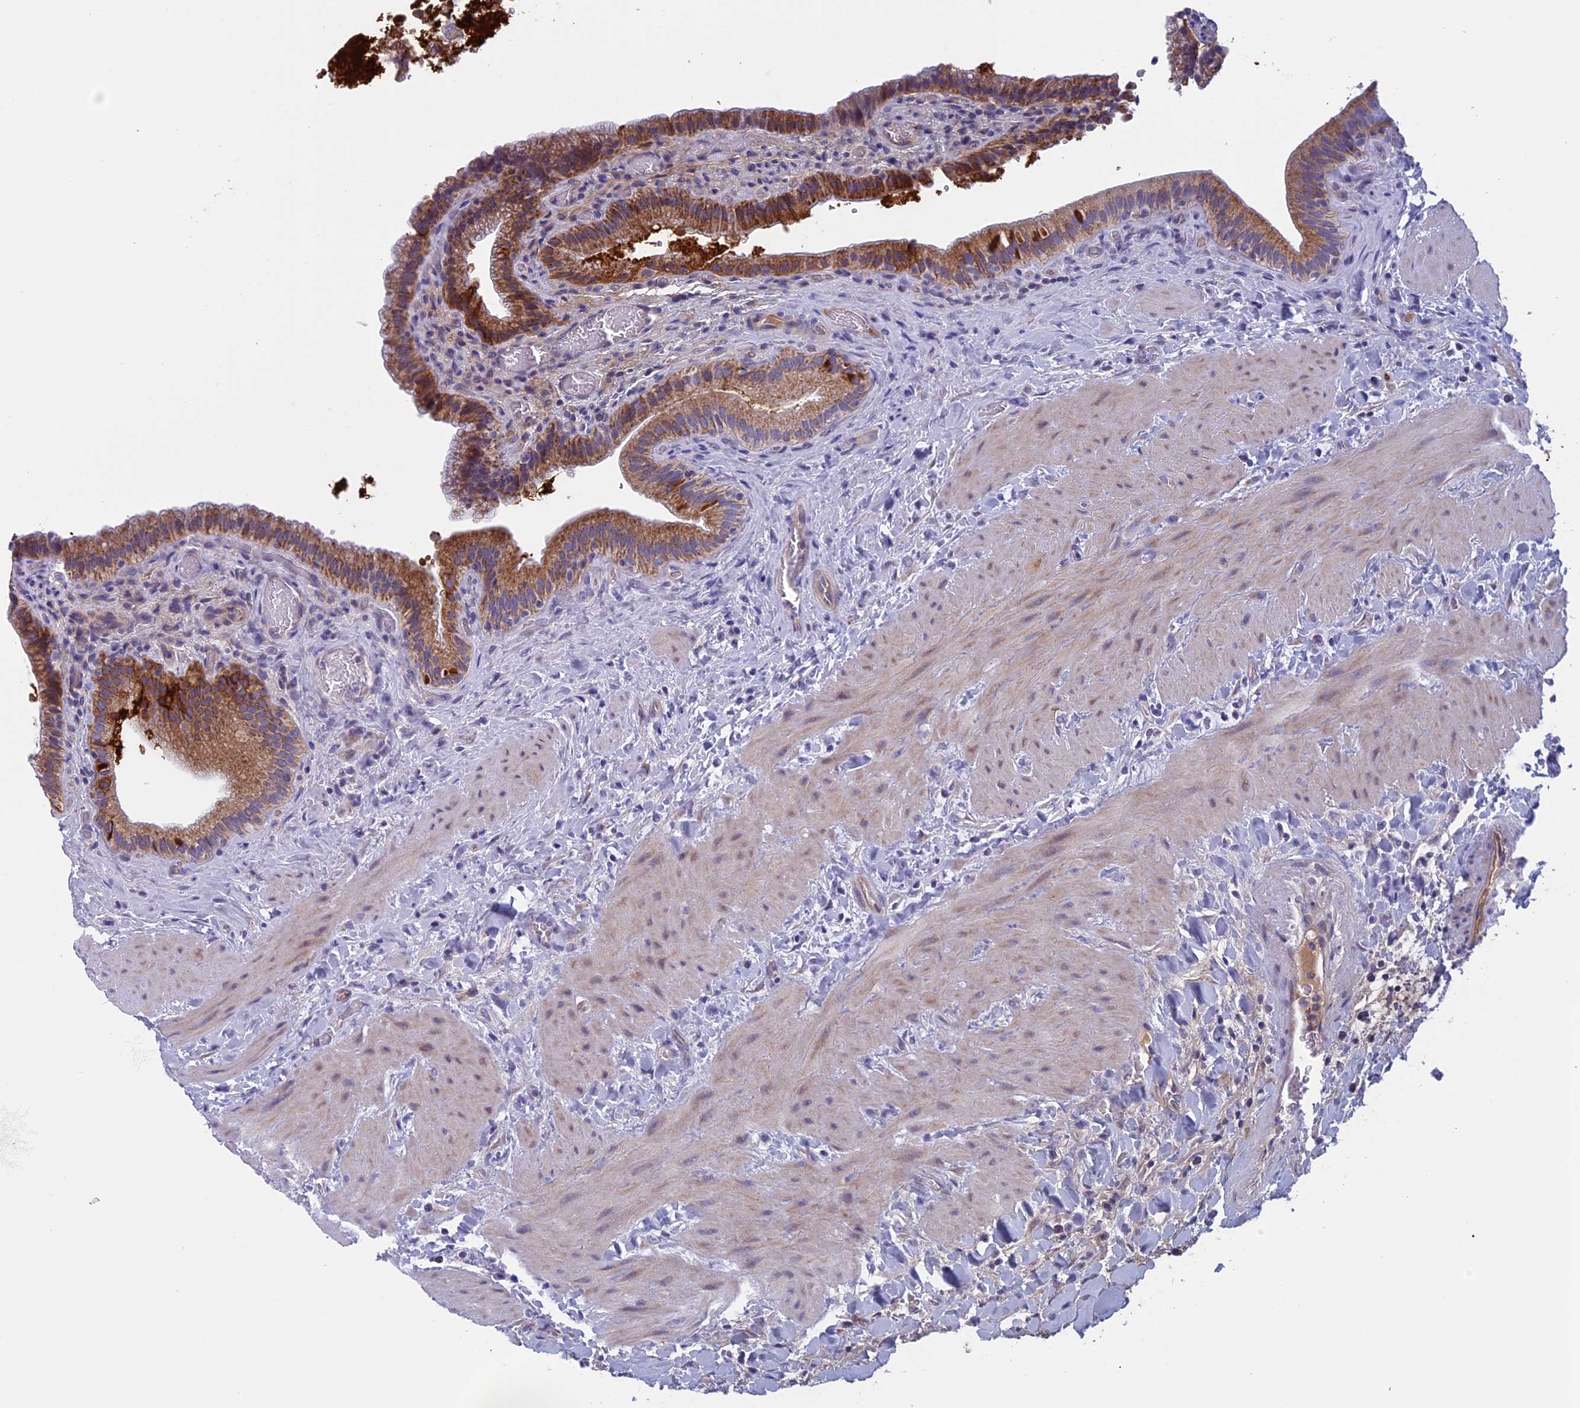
{"staining": {"intensity": "moderate", "quantity": ">75%", "location": "cytoplasmic/membranous"}, "tissue": "gallbladder", "cell_type": "Glandular cells", "image_type": "normal", "snomed": [{"axis": "morphology", "description": "Normal tissue, NOS"}, {"axis": "topography", "description": "Gallbladder"}], "caption": "Immunohistochemical staining of unremarkable human gallbladder exhibits moderate cytoplasmic/membranous protein positivity in about >75% of glandular cells. Using DAB (3,3'-diaminobenzidine) (brown) and hematoxylin (blue) stains, captured at high magnification using brightfield microscopy.", "gene": "NDUFB9", "patient": {"sex": "male", "age": 24}}